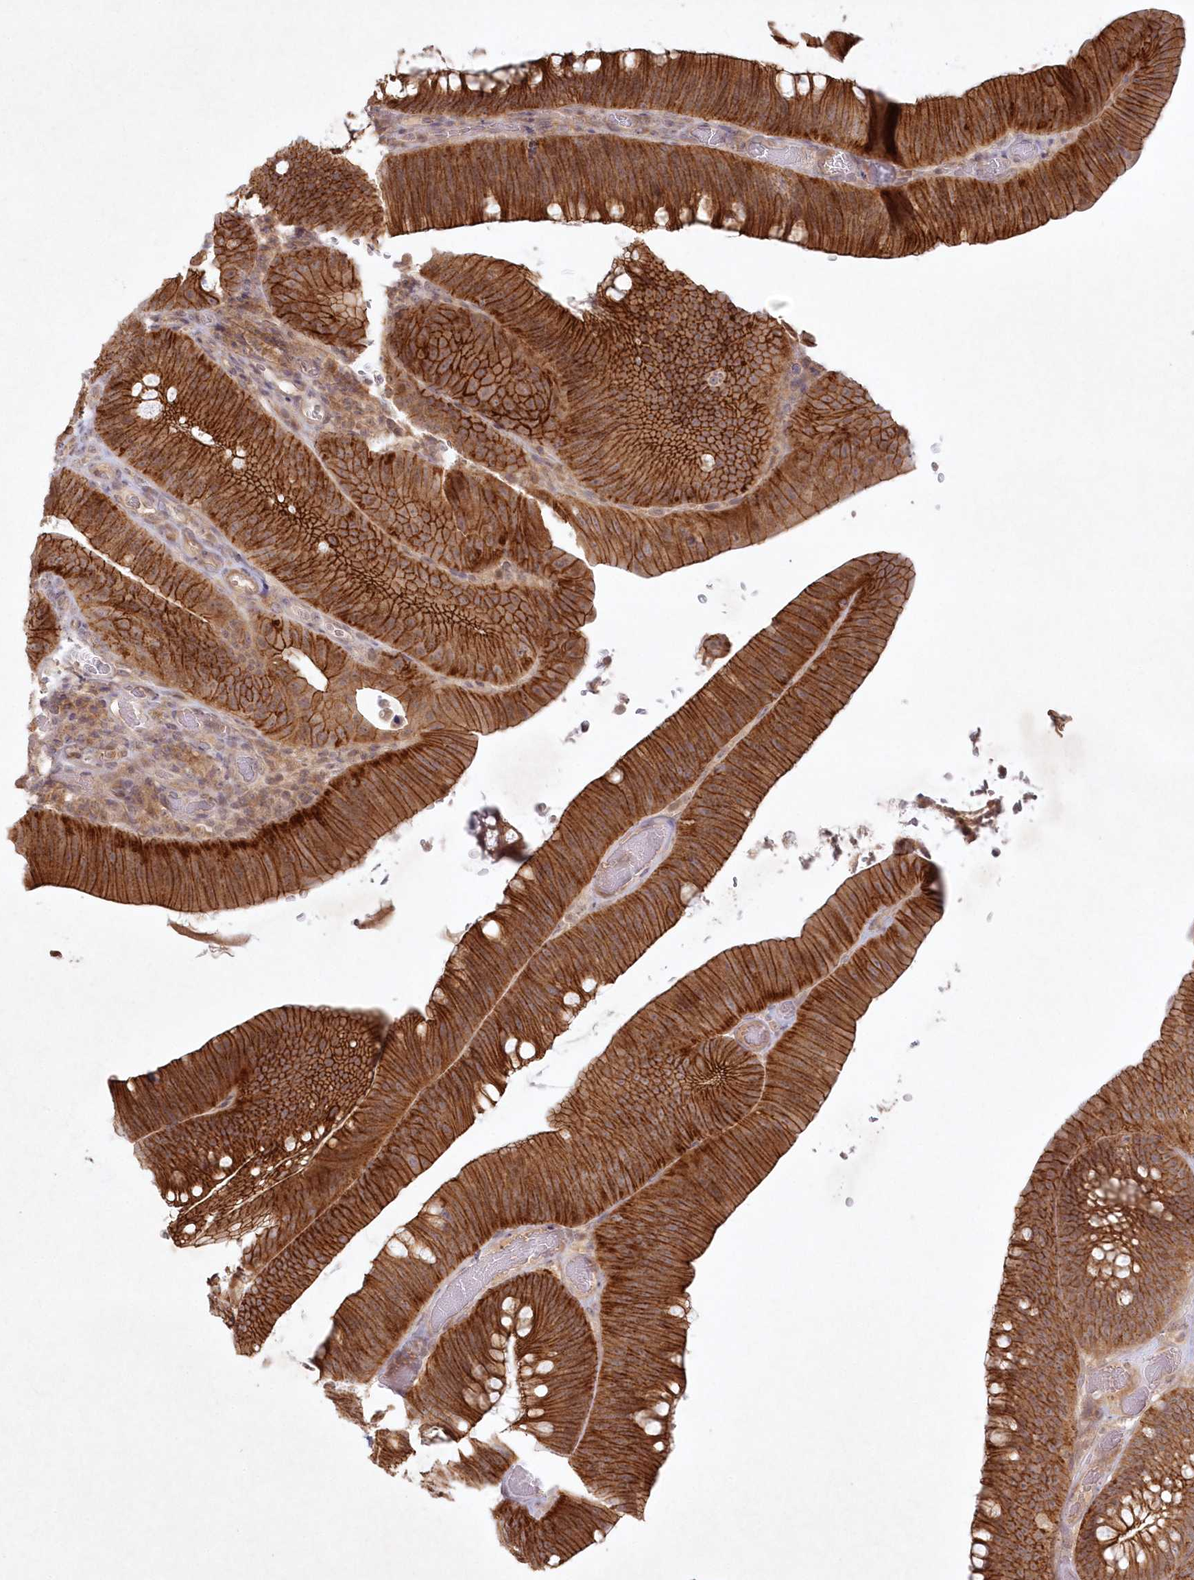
{"staining": {"intensity": "strong", "quantity": ">75%", "location": "cytoplasmic/membranous"}, "tissue": "colorectal cancer", "cell_type": "Tumor cells", "image_type": "cancer", "snomed": [{"axis": "morphology", "description": "Normal tissue, NOS"}, {"axis": "topography", "description": "Colon"}], "caption": "Strong cytoplasmic/membranous positivity is appreciated in about >75% of tumor cells in colorectal cancer. The protein is stained brown, and the nuclei are stained in blue (DAB (3,3'-diaminobenzidine) IHC with brightfield microscopy, high magnification).", "gene": "TOGARAM2", "patient": {"sex": "female", "age": 82}}